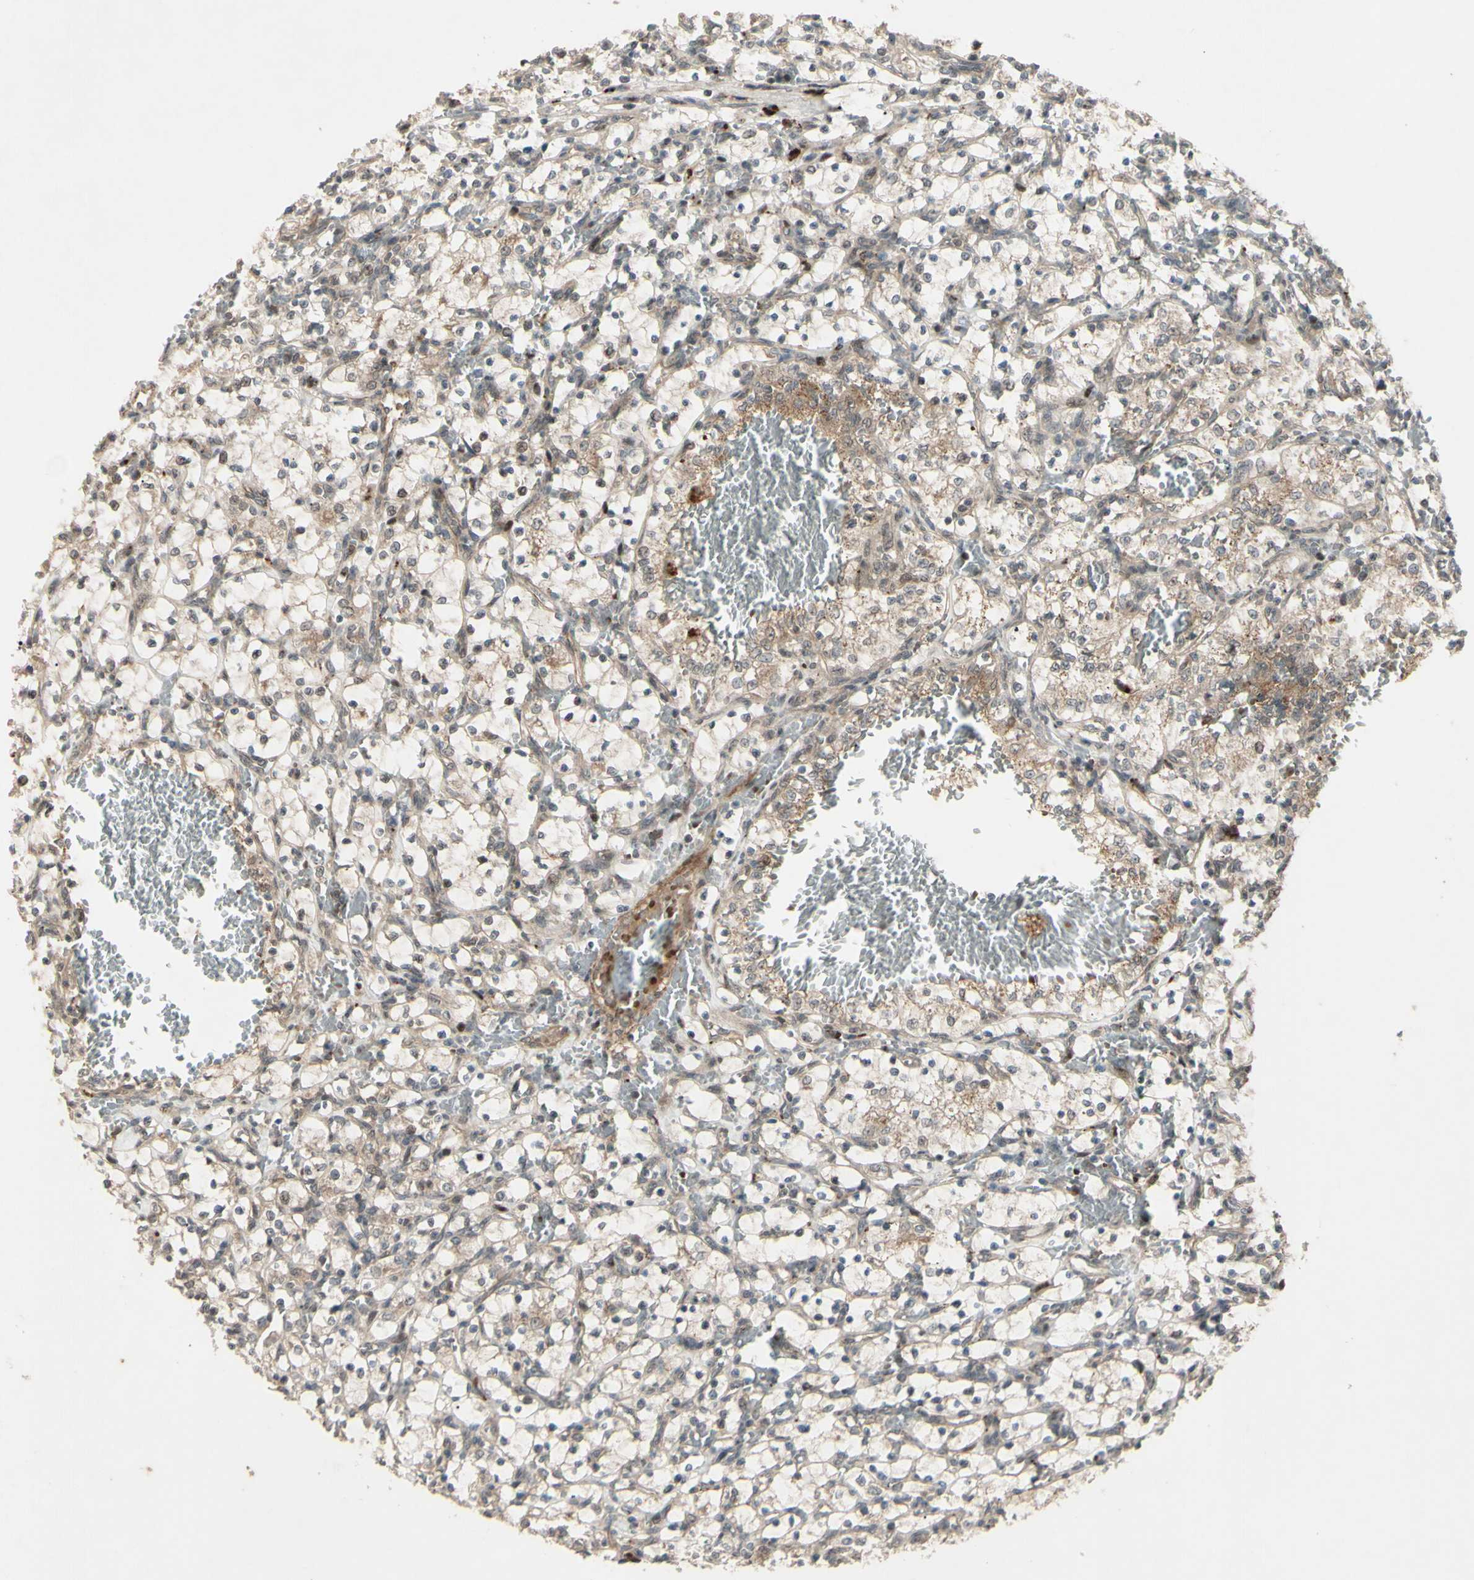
{"staining": {"intensity": "weak", "quantity": "25%-75%", "location": "cytoplasmic/membranous"}, "tissue": "renal cancer", "cell_type": "Tumor cells", "image_type": "cancer", "snomed": [{"axis": "morphology", "description": "Adenocarcinoma, NOS"}, {"axis": "topography", "description": "Kidney"}], "caption": "Immunohistochemistry (IHC) micrograph of neoplastic tissue: human adenocarcinoma (renal) stained using immunohistochemistry (IHC) shows low levels of weak protein expression localized specifically in the cytoplasmic/membranous of tumor cells, appearing as a cytoplasmic/membranous brown color.", "gene": "MLF2", "patient": {"sex": "female", "age": 69}}